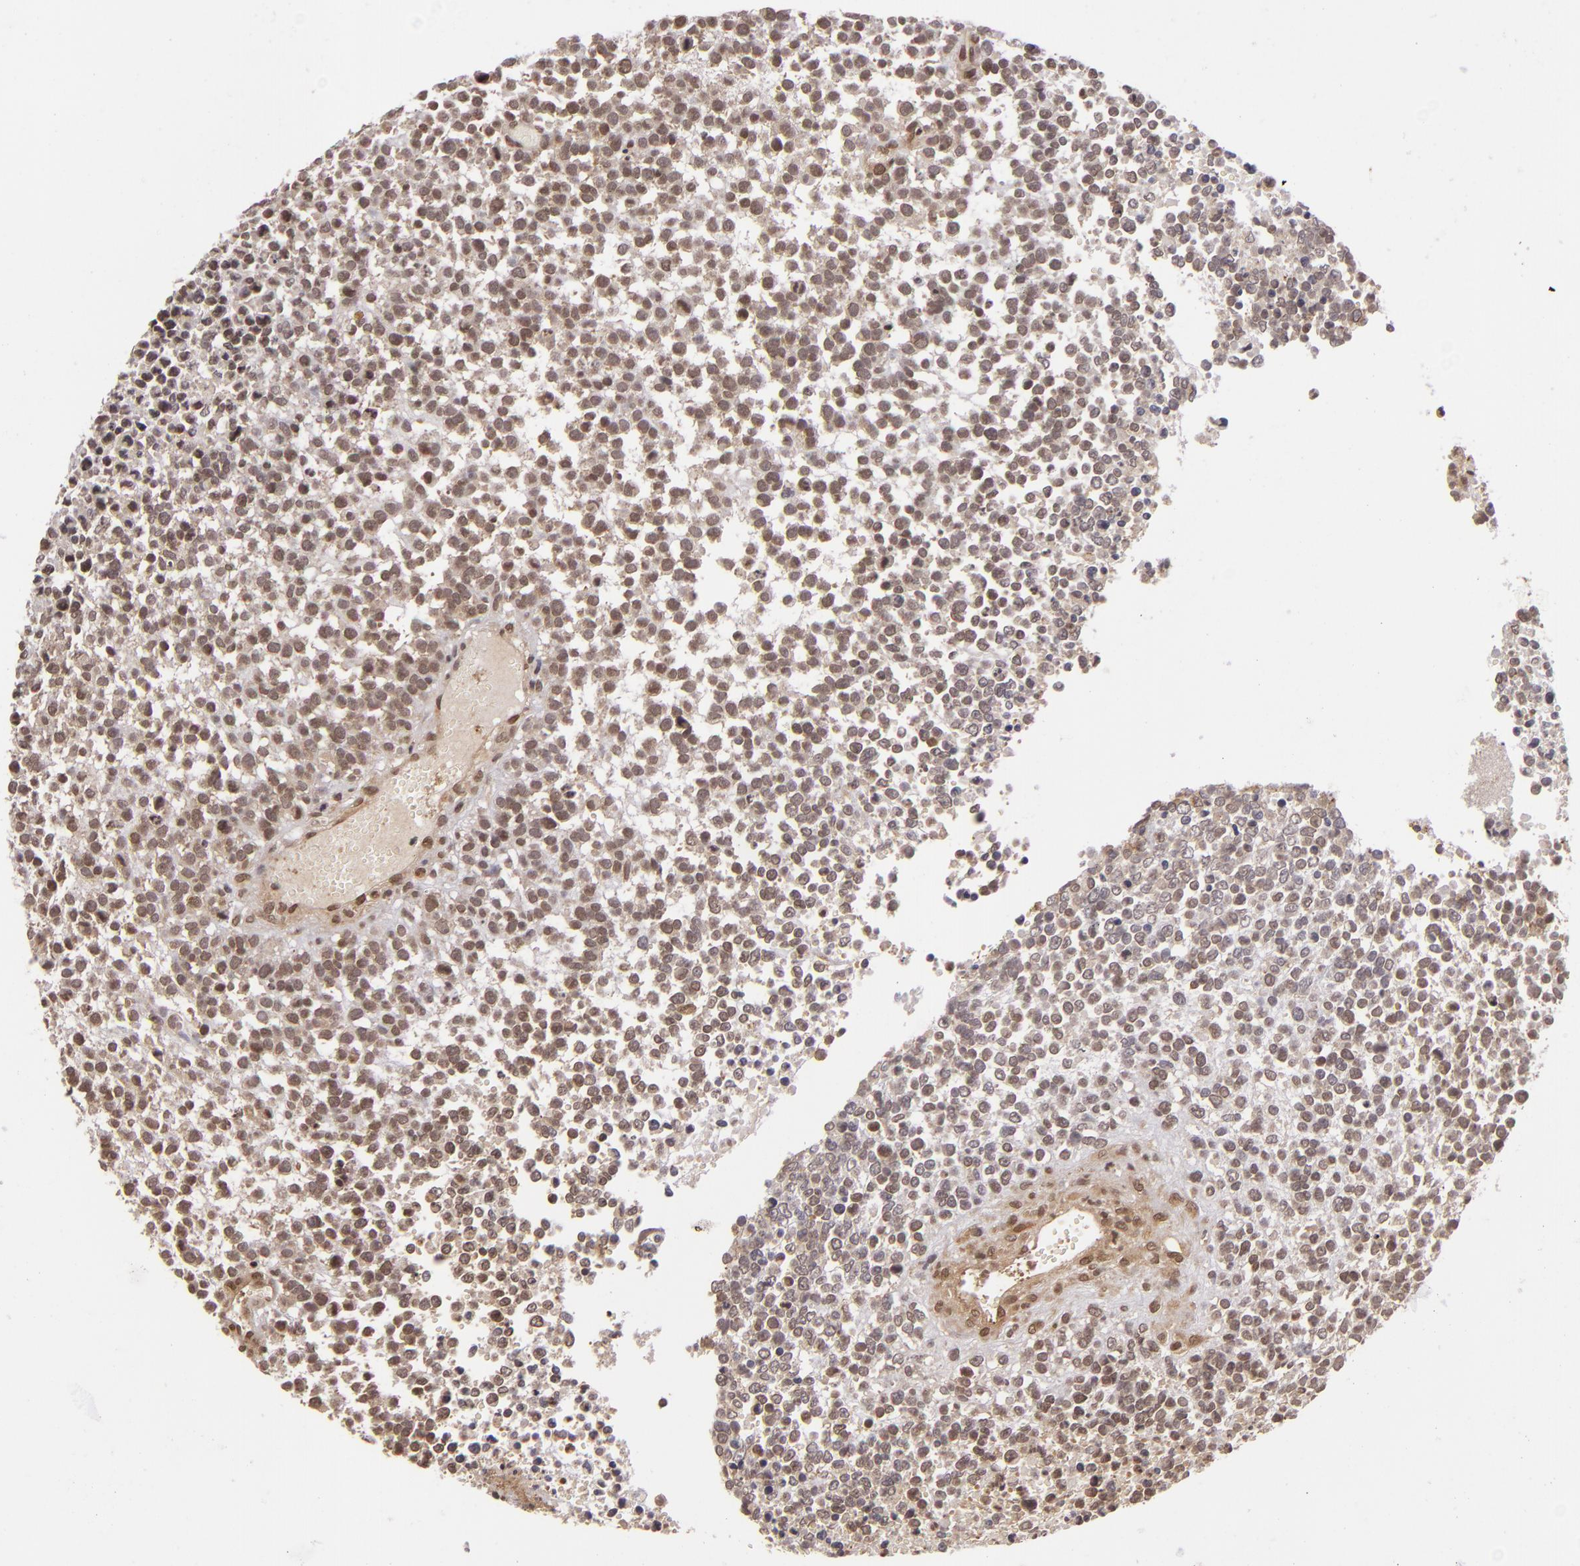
{"staining": {"intensity": "moderate", "quantity": "25%-75%", "location": "nuclear"}, "tissue": "glioma", "cell_type": "Tumor cells", "image_type": "cancer", "snomed": [{"axis": "morphology", "description": "Glioma, malignant, High grade"}, {"axis": "topography", "description": "Brain"}], "caption": "A histopathology image showing moderate nuclear staining in approximately 25%-75% of tumor cells in malignant high-grade glioma, as visualized by brown immunohistochemical staining.", "gene": "ZBTB33", "patient": {"sex": "male", "age": 66}}